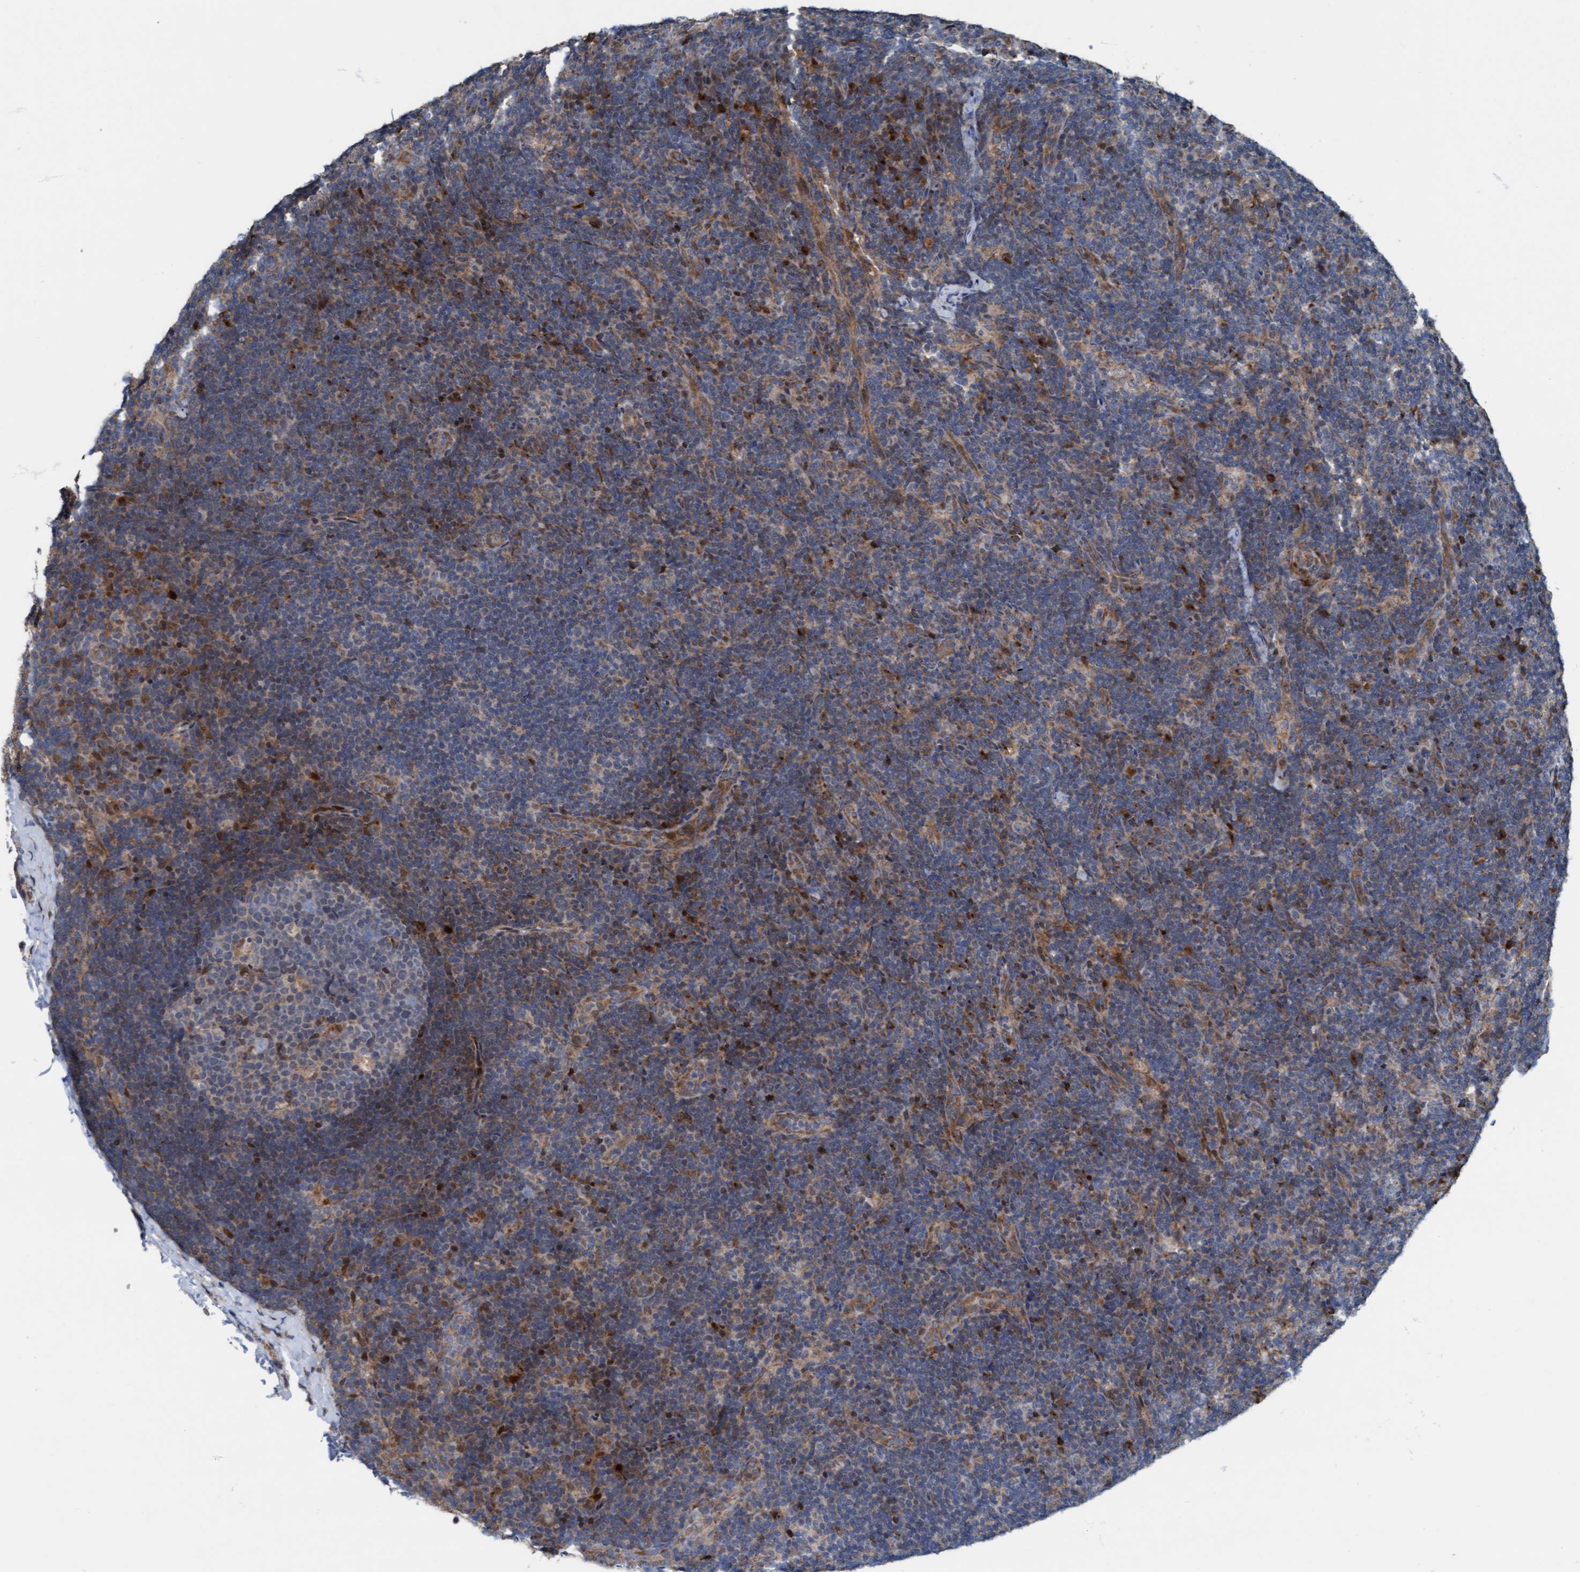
{"staining": {"intensity": "moderate", "quantity": "<25%", "location": "cytoplasmic/membranous"}, "tissue": "lymph node", "cell_type": "Germinal center cells", "image_type": "normal", "snomed": [{"axis": "morphology", "description": "Normal tissue, NOS"}, {"axis": "topography", "description": "Lymph node"}], "caption": "Immunohistochemistry (IHC) of unremarkable lymph node shows low levels of moderate cytoplasmic/membranous expression in about <25% of germinal center cells.", "gene": "KLHL26", "patient": {"sex": "female", "age": 22}}